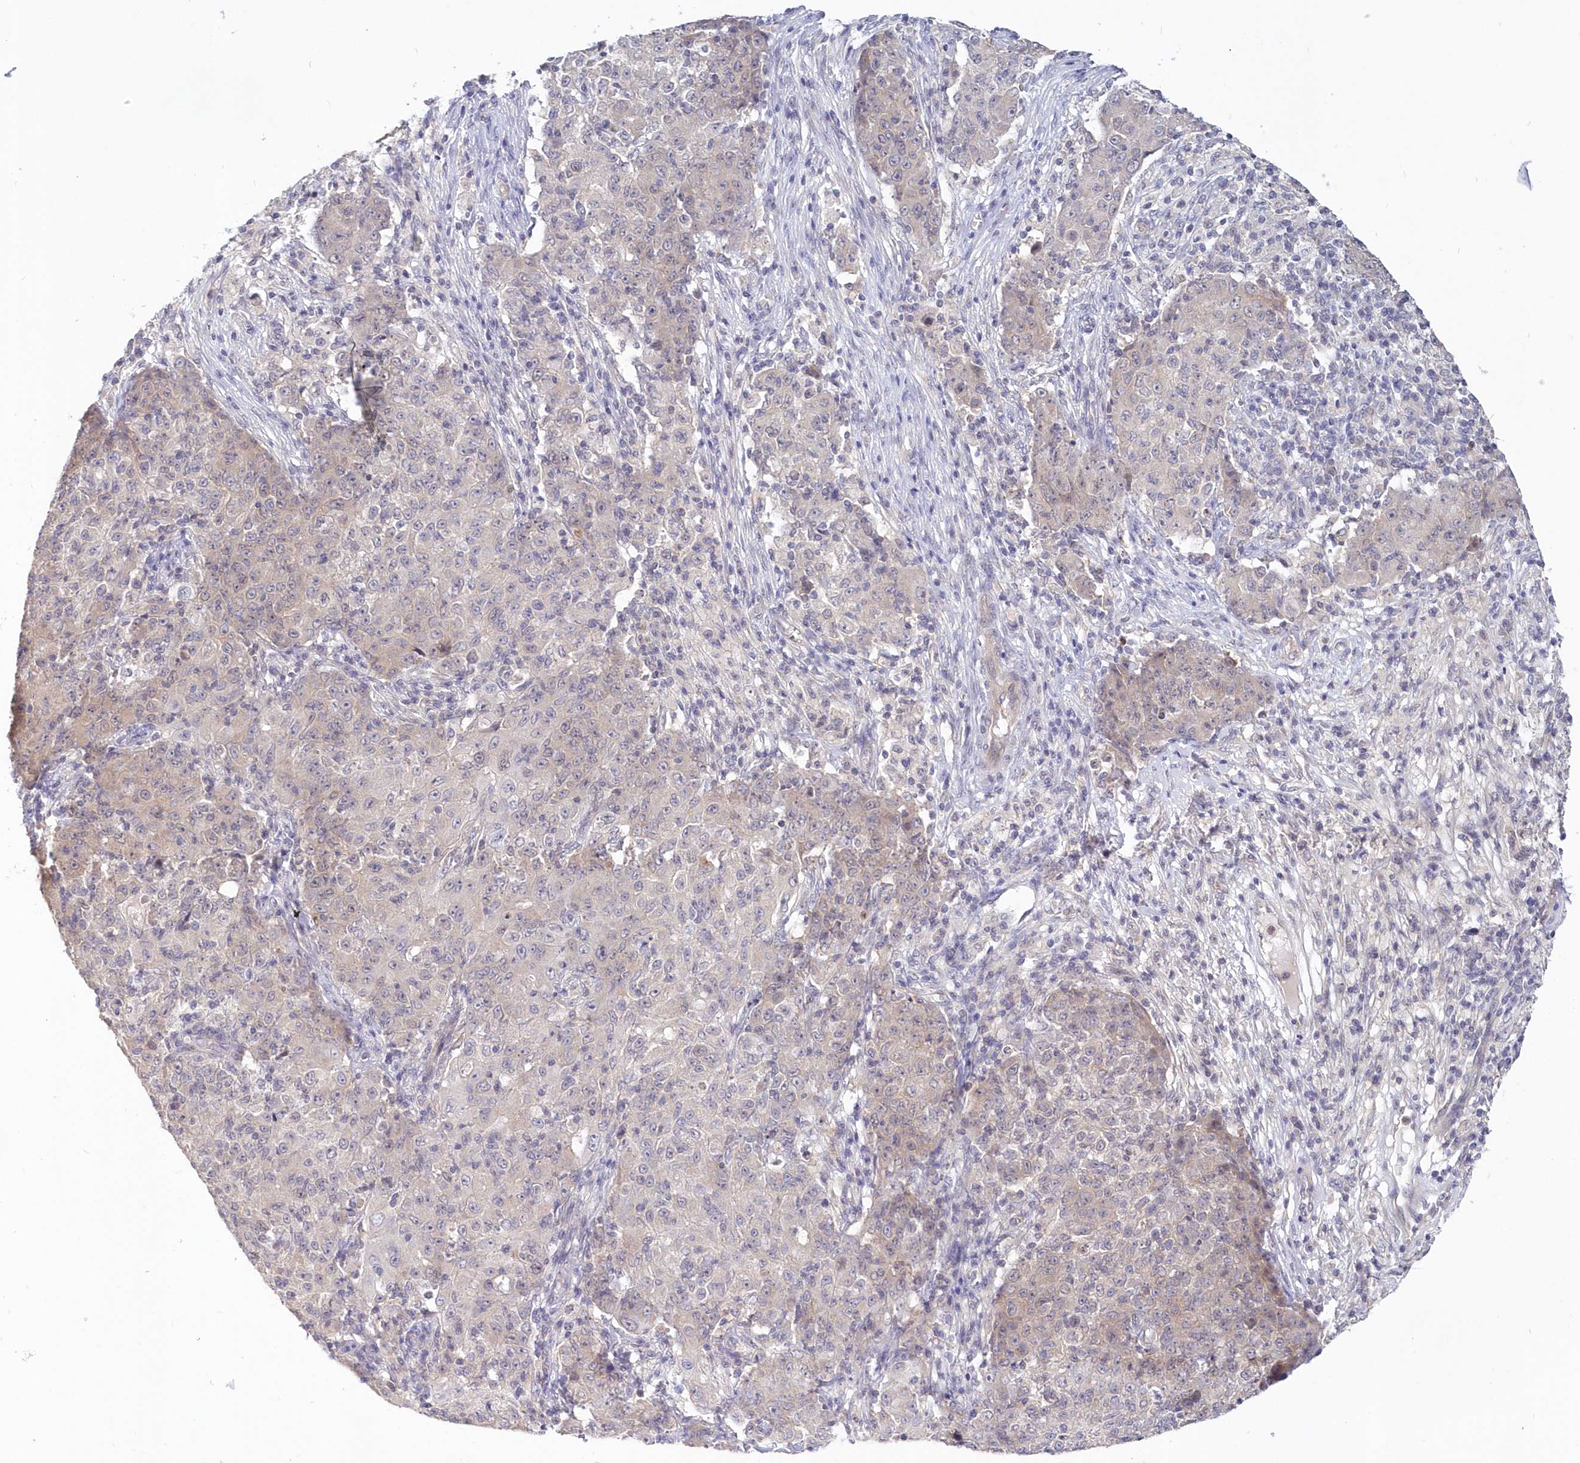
{"staining": {"intensity": "negative", "quantity": "none", "location": "none"}, "tissue": "ovarian cancer", "cell_type": "Tumor cells", "image_type": "cancer", "snomed": [{"axis": "morphology", "description": "Carcinoma, endometroid"}, {"axis": "topography", "description": "Ovary"}], "caption": "Immunohistochemistry (IHC) of human ovarian cancer shows no expression in tumor cells.", "gene": "KATNA1", "patient": {"sex": "female", "age": 42}}